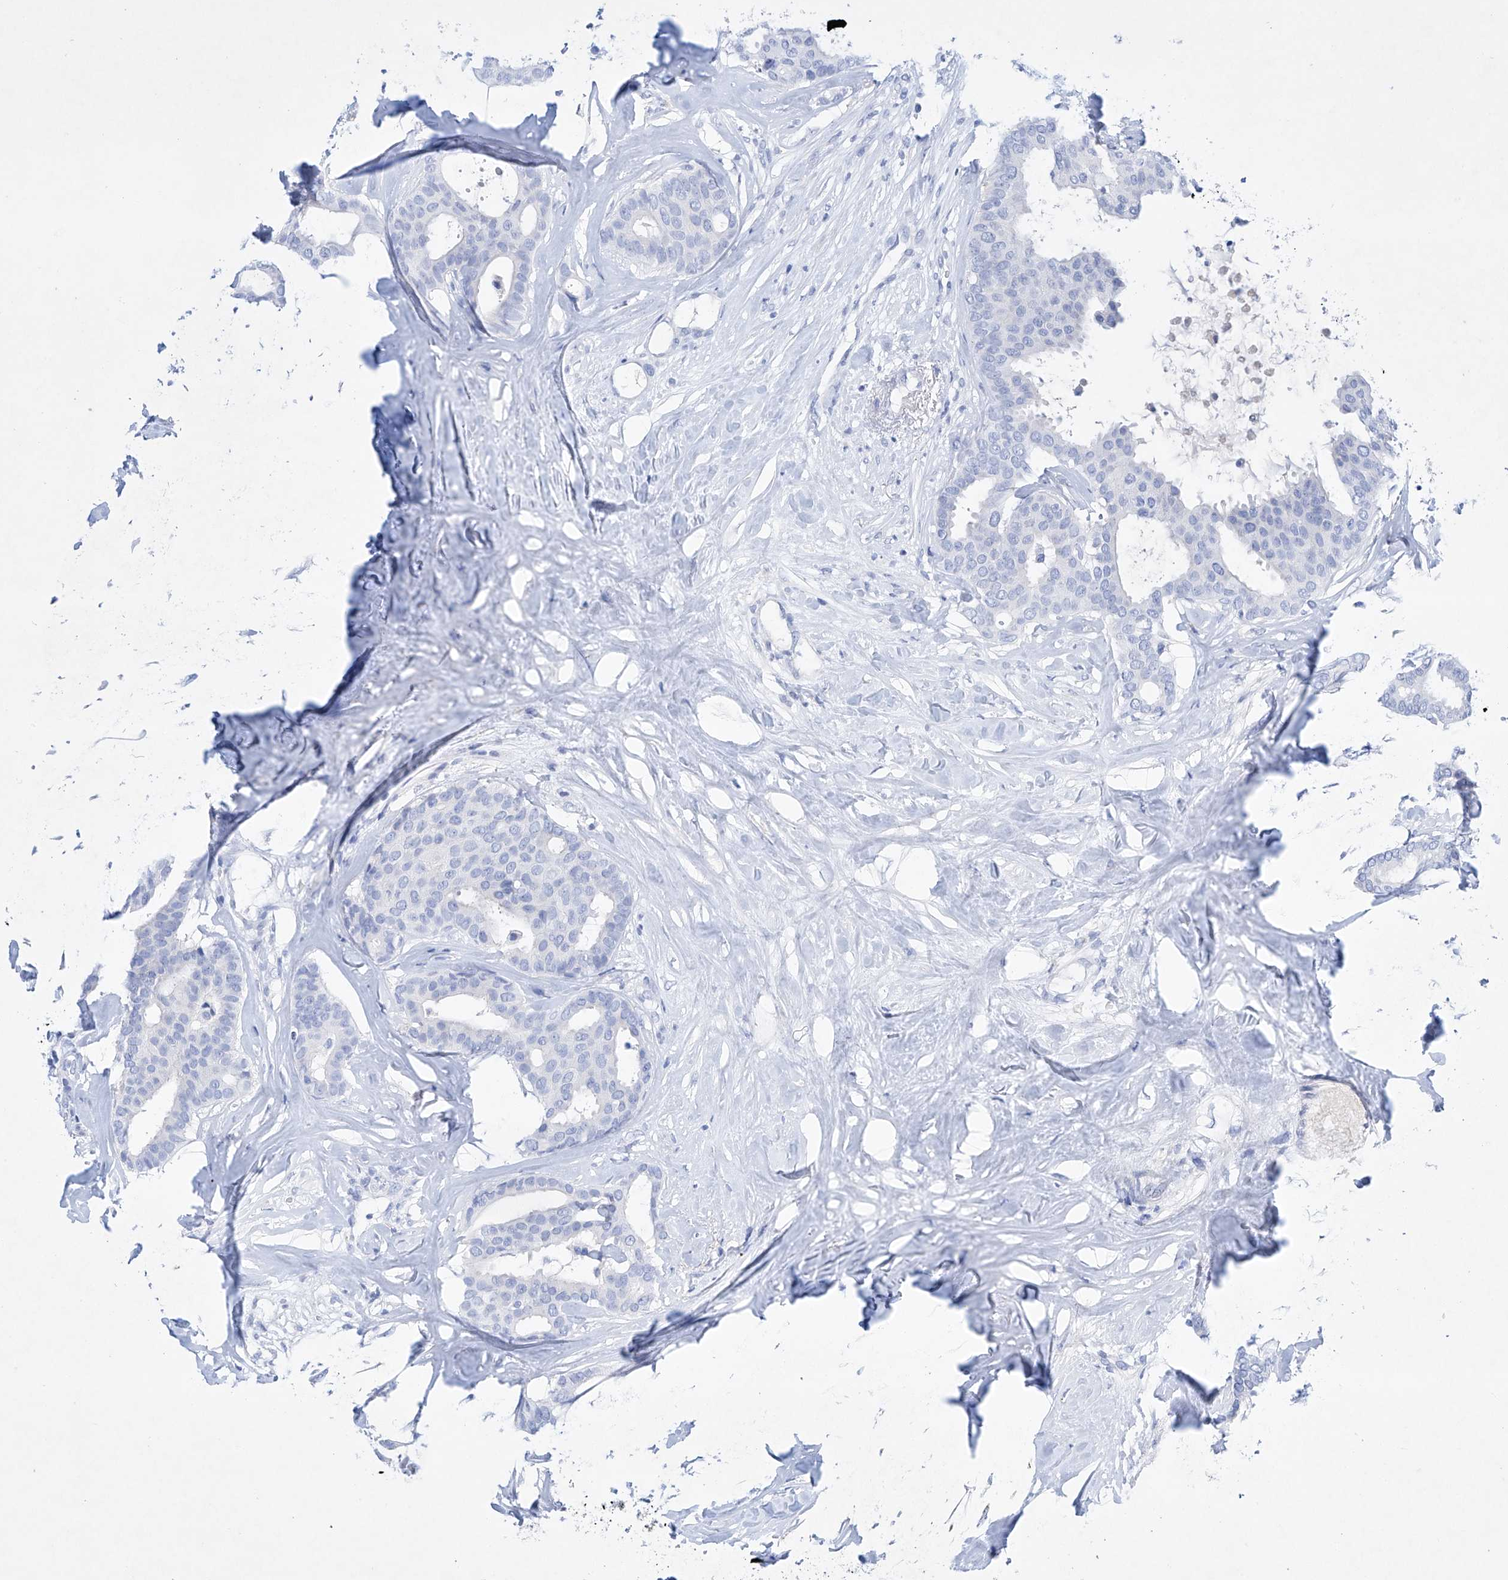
{"staining": {"intensity": "negative", "quantity": "none", "location": "none"}, "tissue": "breast cancer", "cell_type": "Tumor cells", "image_type": "cancer", "snomed": [{"axis": "morphology", "description": "Duct carcinoma"}, {"axis": "topography", "description": "Breast"}], "caption": "IHC of human breast cancer demonstrates no positivity in tumor cells.", "gene": "LURAP1", "patient": {"sex": "female", "age": 75}}